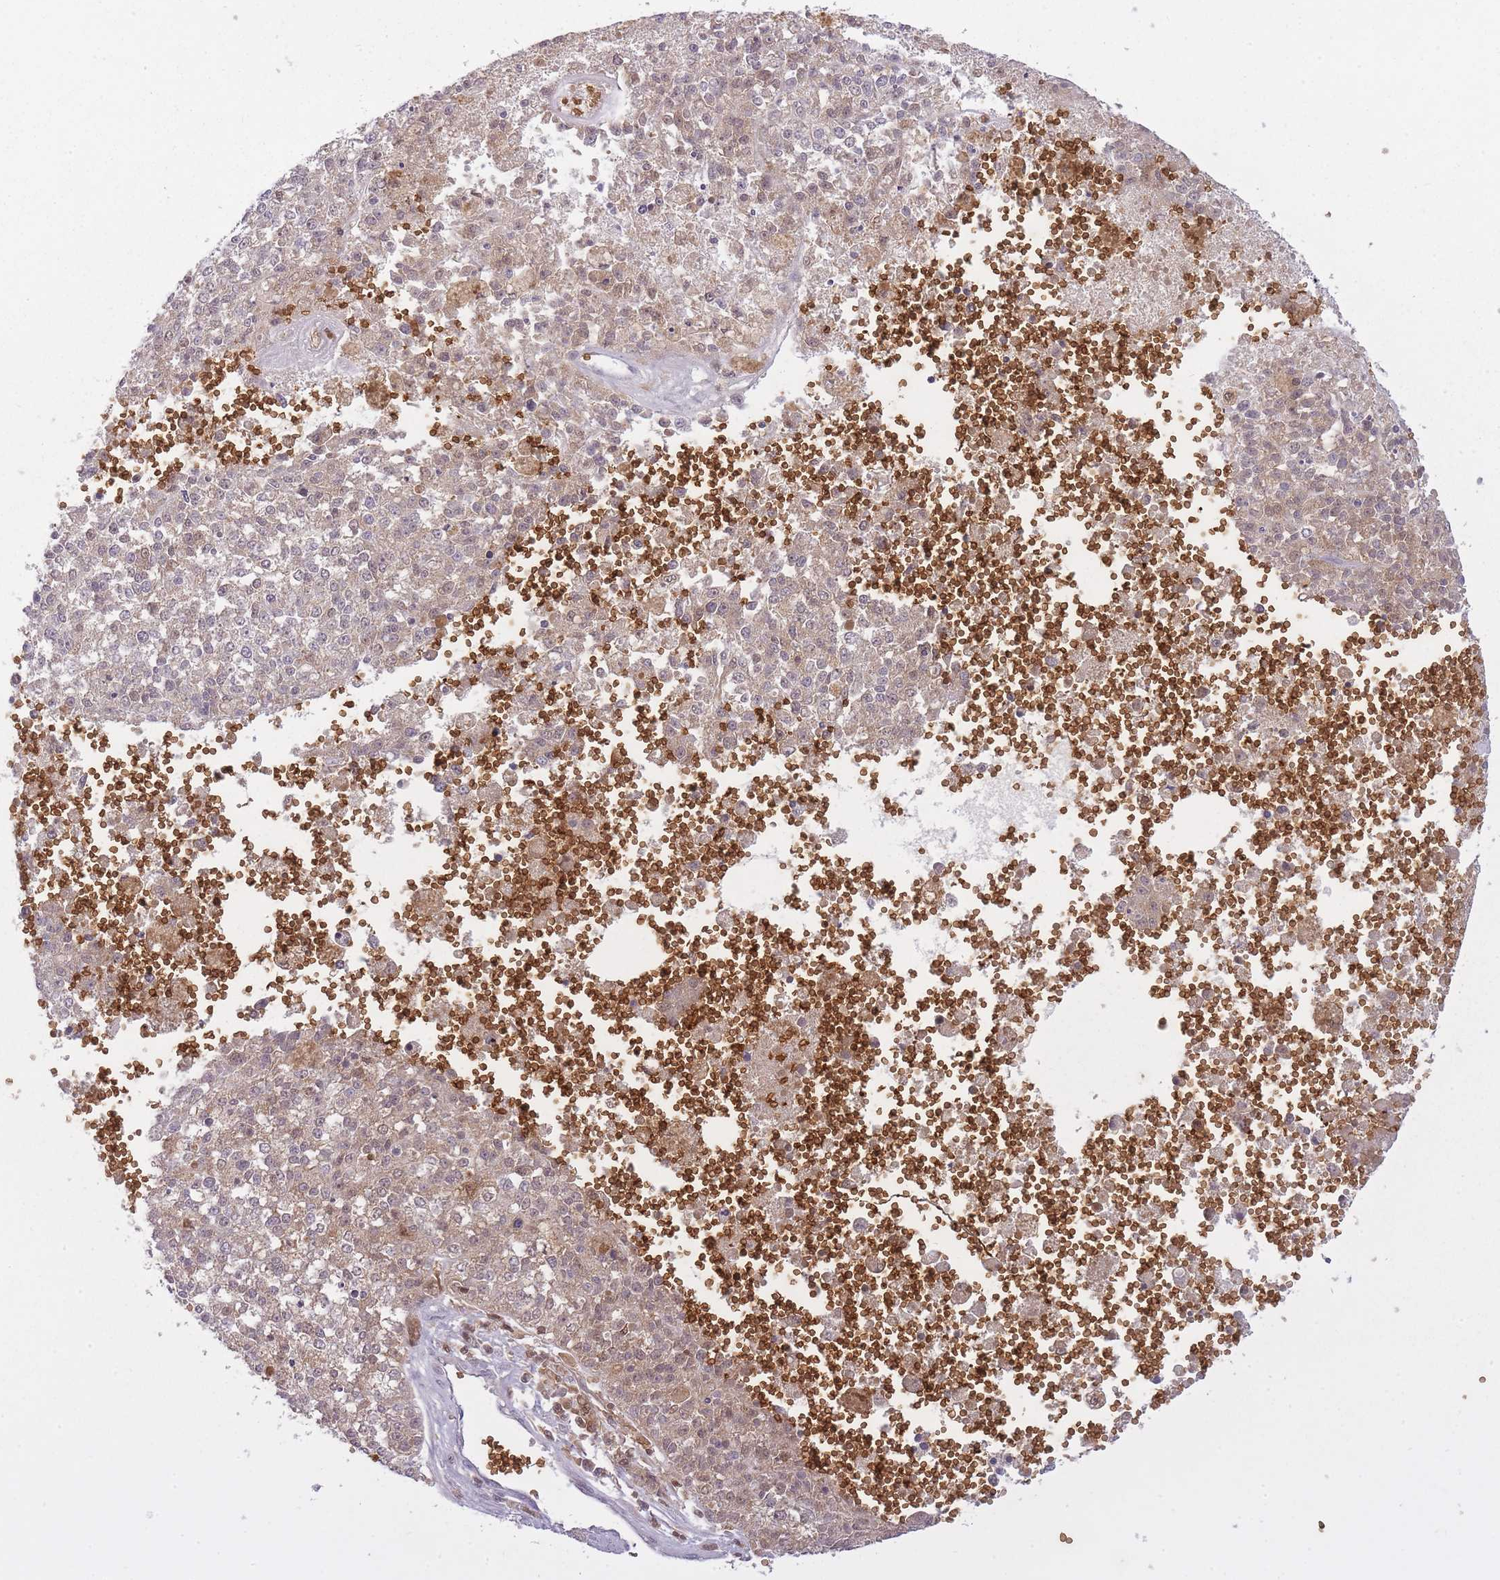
{"staining": {"intensity": "moderate", "quantity": ">75%", "location": "cytoplasmic/membranous,nuclear"}, "tissue": "melanoma", "cell_type": "Tumor cells", "image_type": "cancer", "snomed": [{"axis": "morphology", "description": "Malignant melanoma, NOS"}, {"axis": "topography", "description": "Skin"}], "caption": "Immunohistochemistry (IHC) (DAB (3,3'-diaminobenzidine)) staining of human malignant melanoma shows moderate cytoplasmic/membranous and nuclear protein expression in about >75% of tumor cells.", "gene": "CXorf38", "patient": {"sex": "female", "age": 64}}